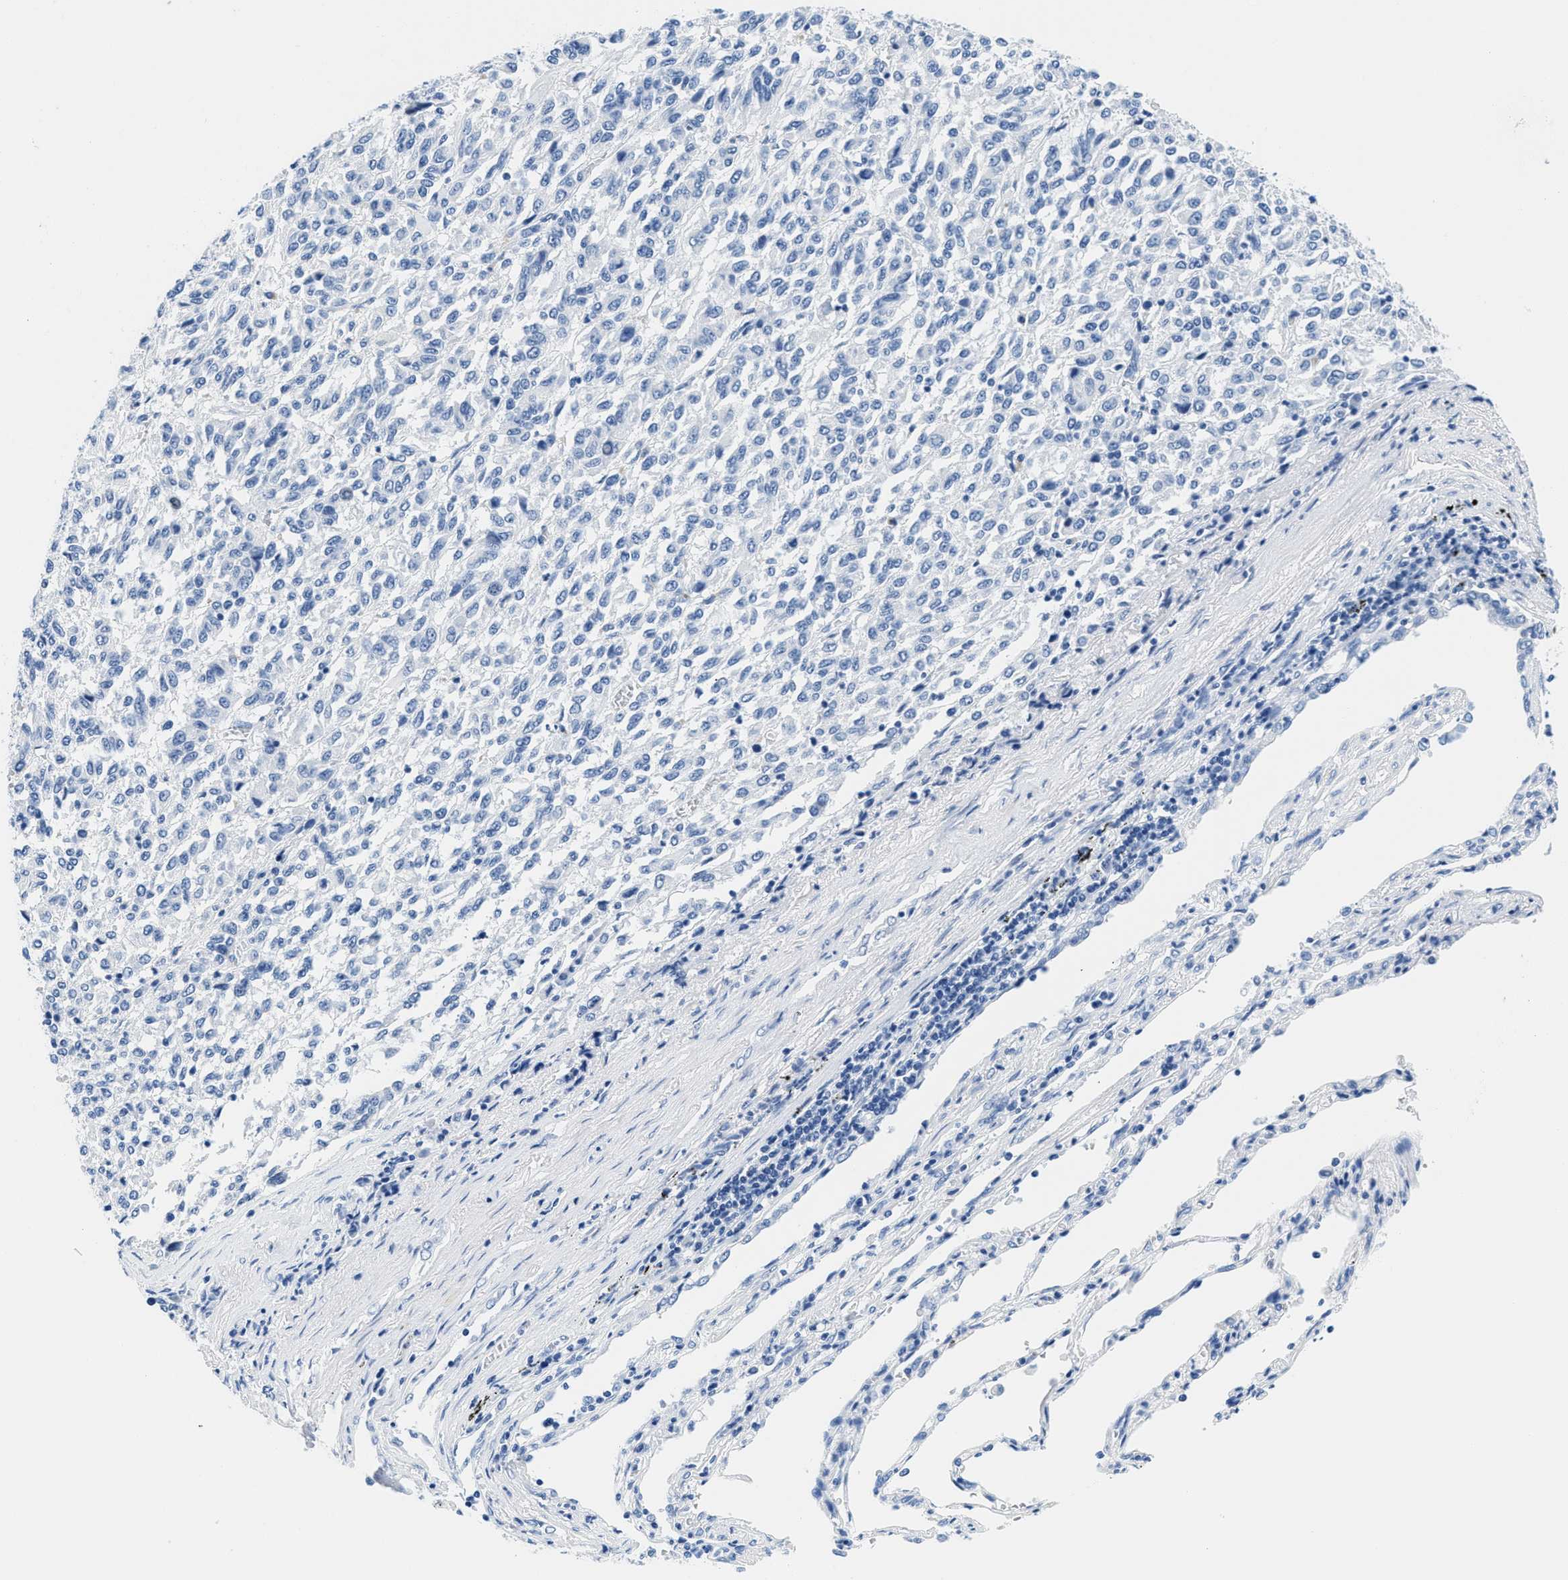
{"staining": {"intensity": "negative", "quantity": "none", "location": "none"}, "tissue": "melanoma", "cell_type": "Tumor cells", "image_type": "cancer", "snomed": [{"axis": "morphology", "description": "Malignant melanoma, Metastatic site"}, {"axis": "topography", "description": "Lung"}], "caption": "Tumor cells show no significant protein expression in melanoma.", "gene": "GSN", "patient": {"sex": "male", "age": 64}}